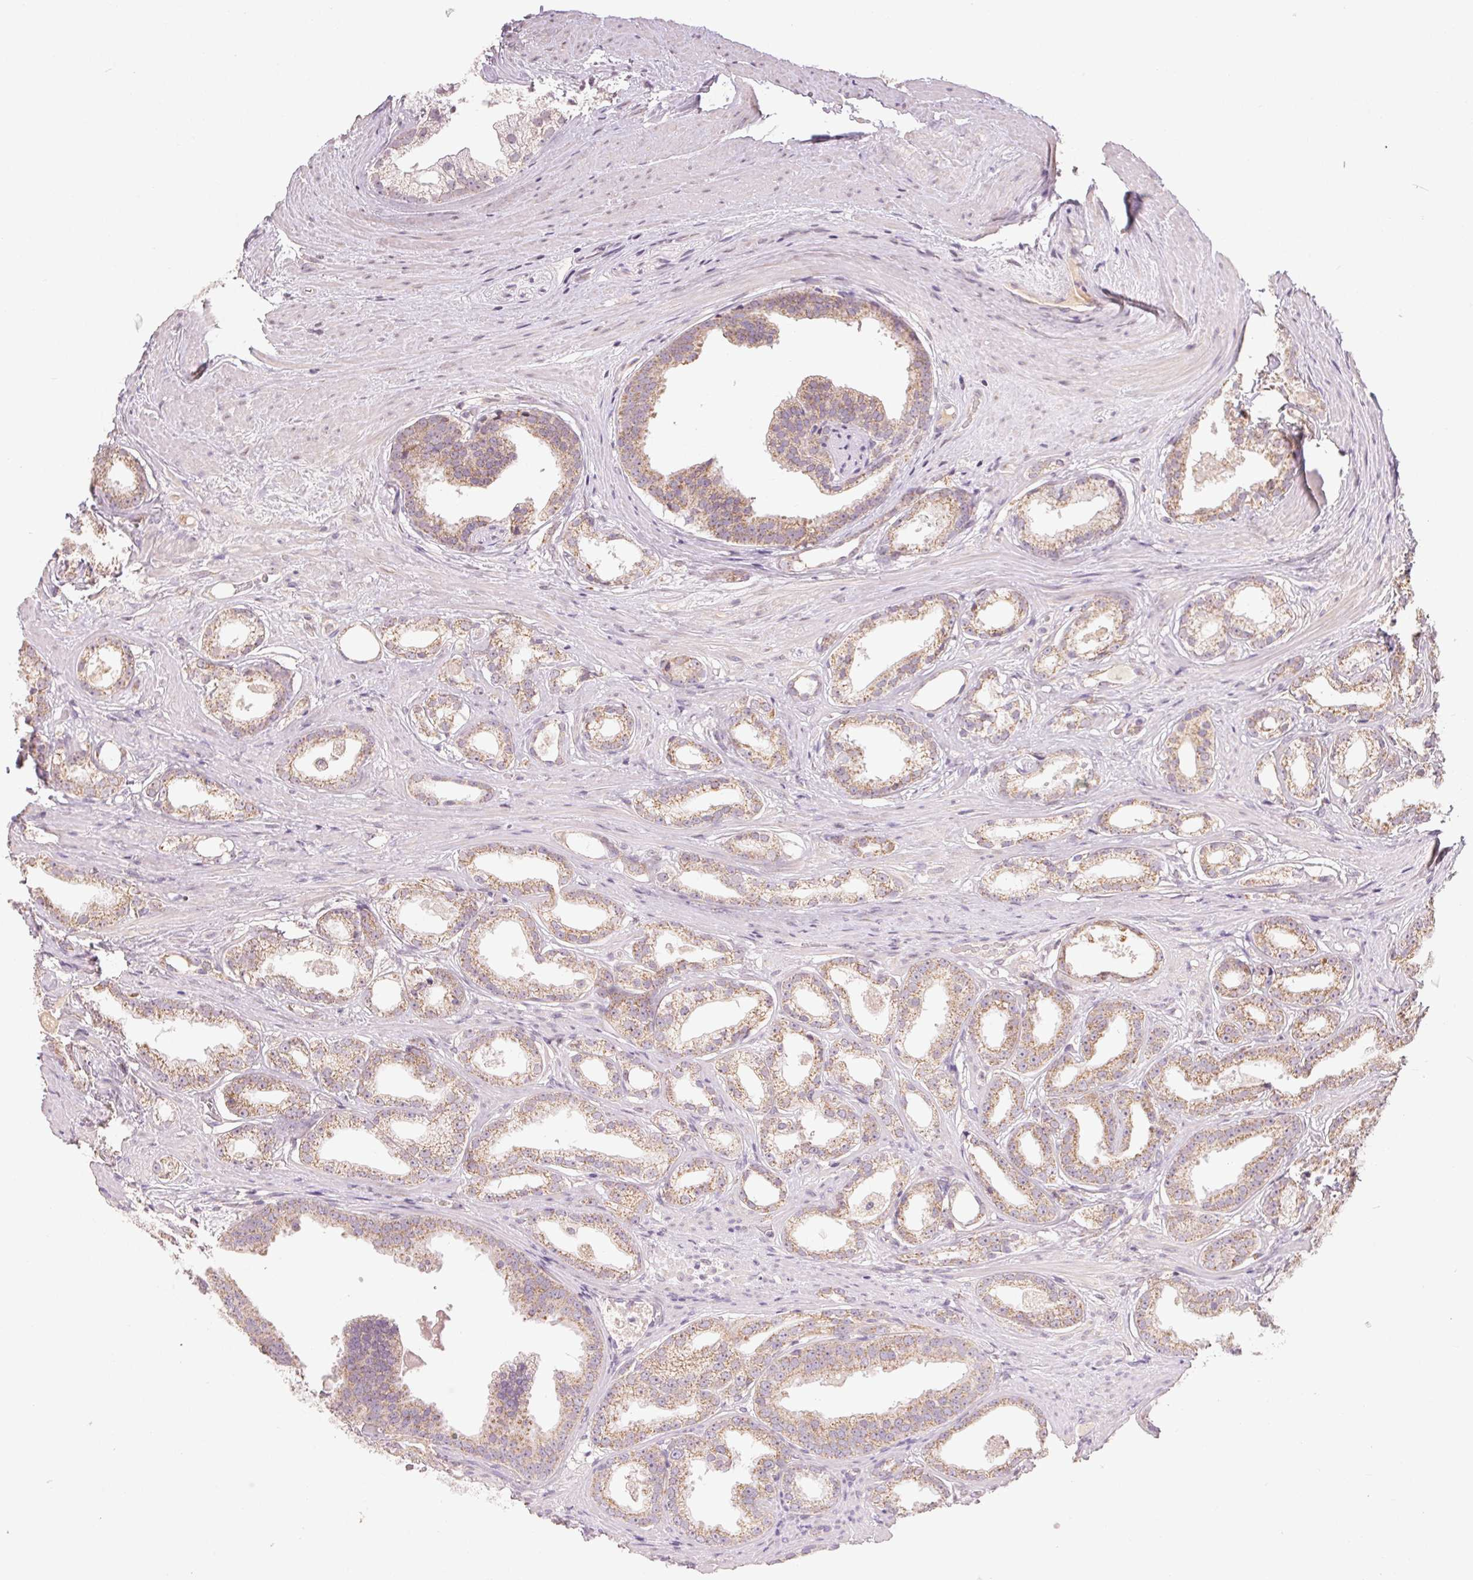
{"staining": {"intensity": "moderate", "quantity": ">75%", "location": "cytoplasmic/membranous"}, "tissue": "prostate cancer", "cell_type": "Tumor cells", "image_type": "cancer", "snomed": [{"axis": "morphology", "description": "Adenocarcinoma, Low grade"}, {"axis": "topography", "description": "Prostate"}], "caption": "Prostate adenocarcinoma (low-grade) stained with a protein marker displays moderate staining in tumor cells.", "gene": "CLASP1", "patient": {"sex": "male", "age": 65}}